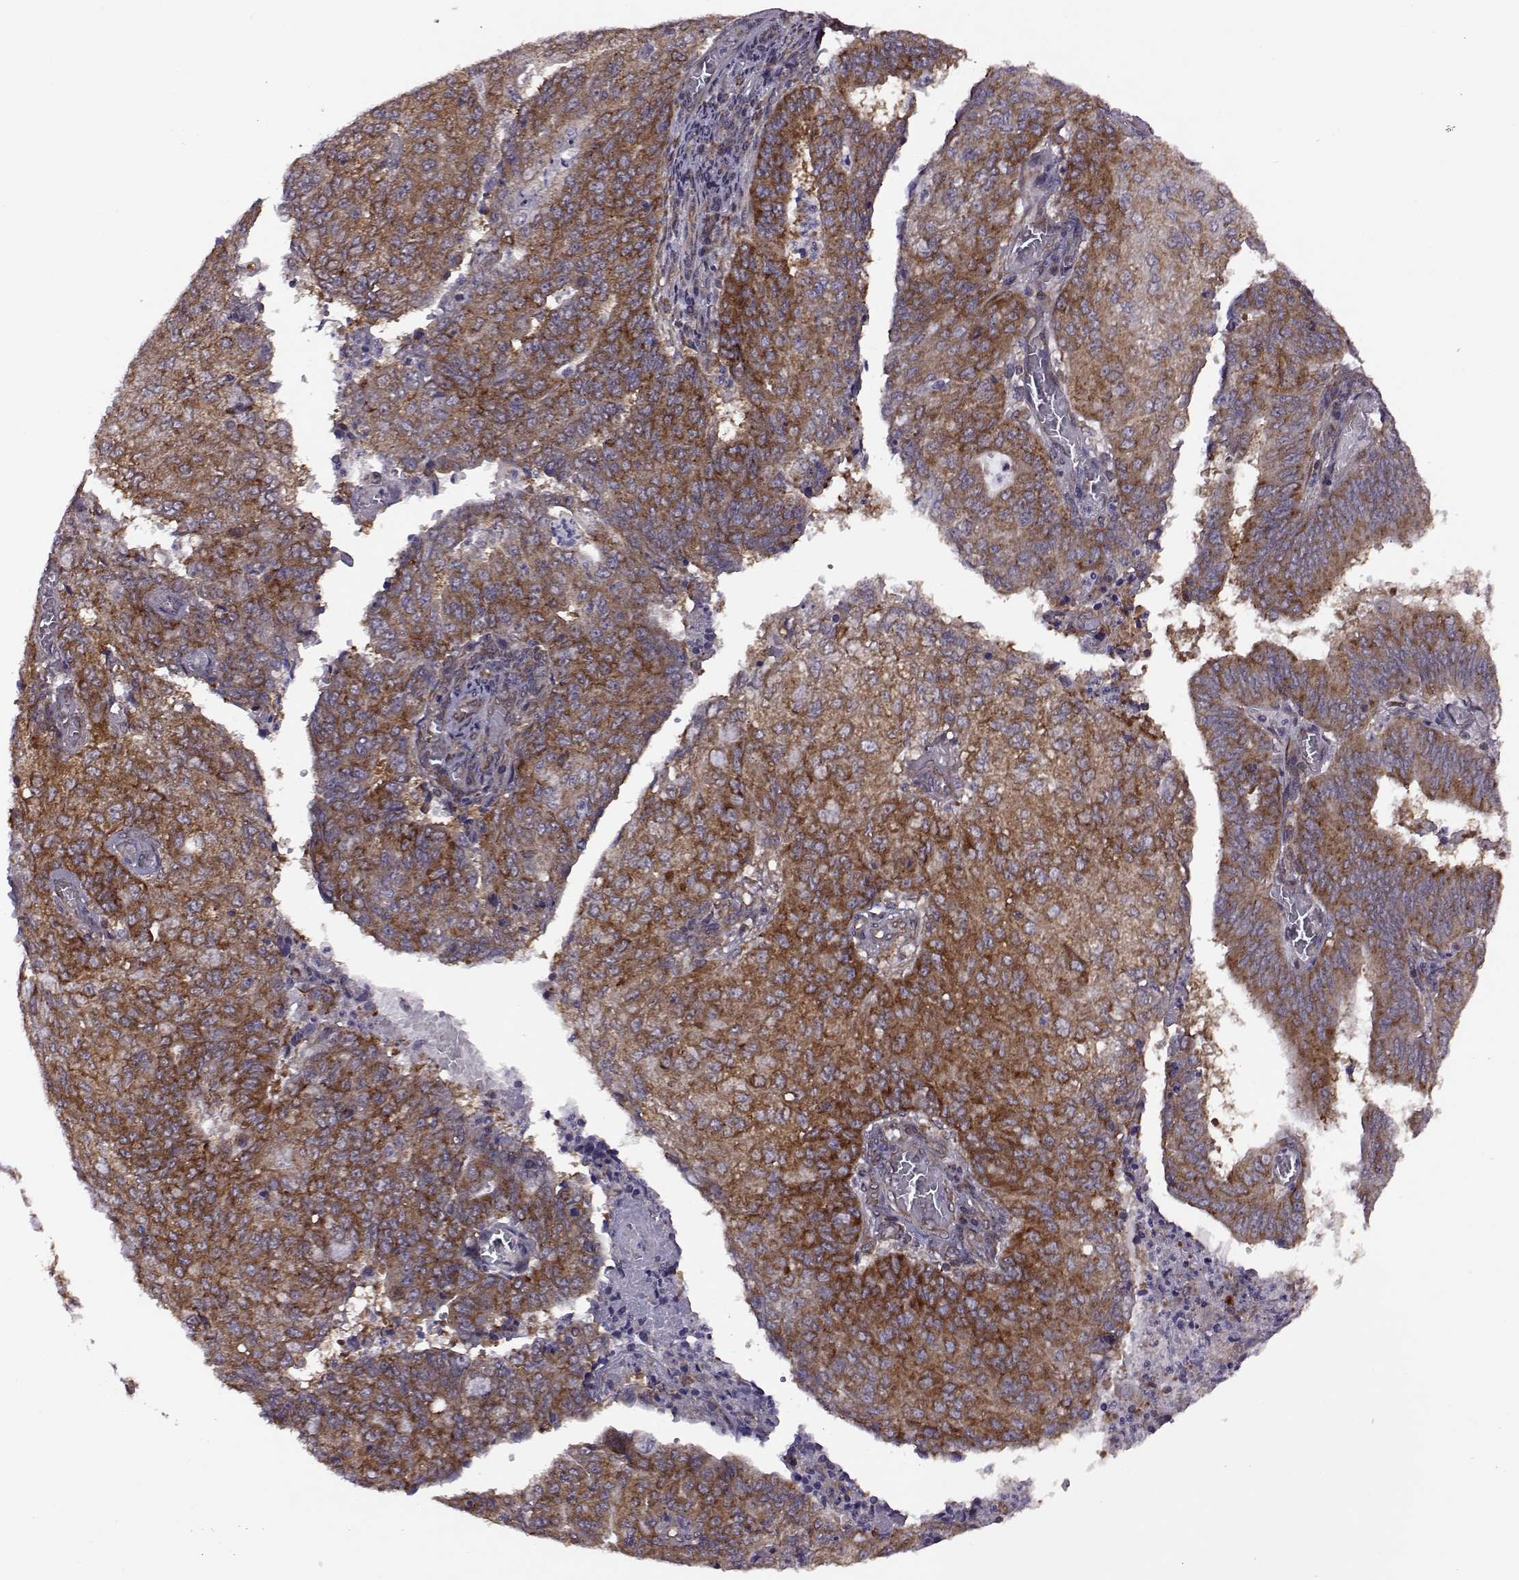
{"staining": {"intensity": "strong", "quantity": ">75%", "location": "cytoplasmic/membranous"}, "tissue": "endometrial cancer", "cell_type": "Tumor cells", "image_type": "cancer", "snomed": [{"axis": "morphology", "description": "Adenocarcinoma, NOS"}, {"axis": "topography", "description": "Endometrium"}], "caption": "A brown stain highlights strong cytoplasmic/membranous staining of a protein in adenocarcinoma (endometrial) tumor cells.", "gene": "URI1", "patient": {"sex": "female", "age": 82}}